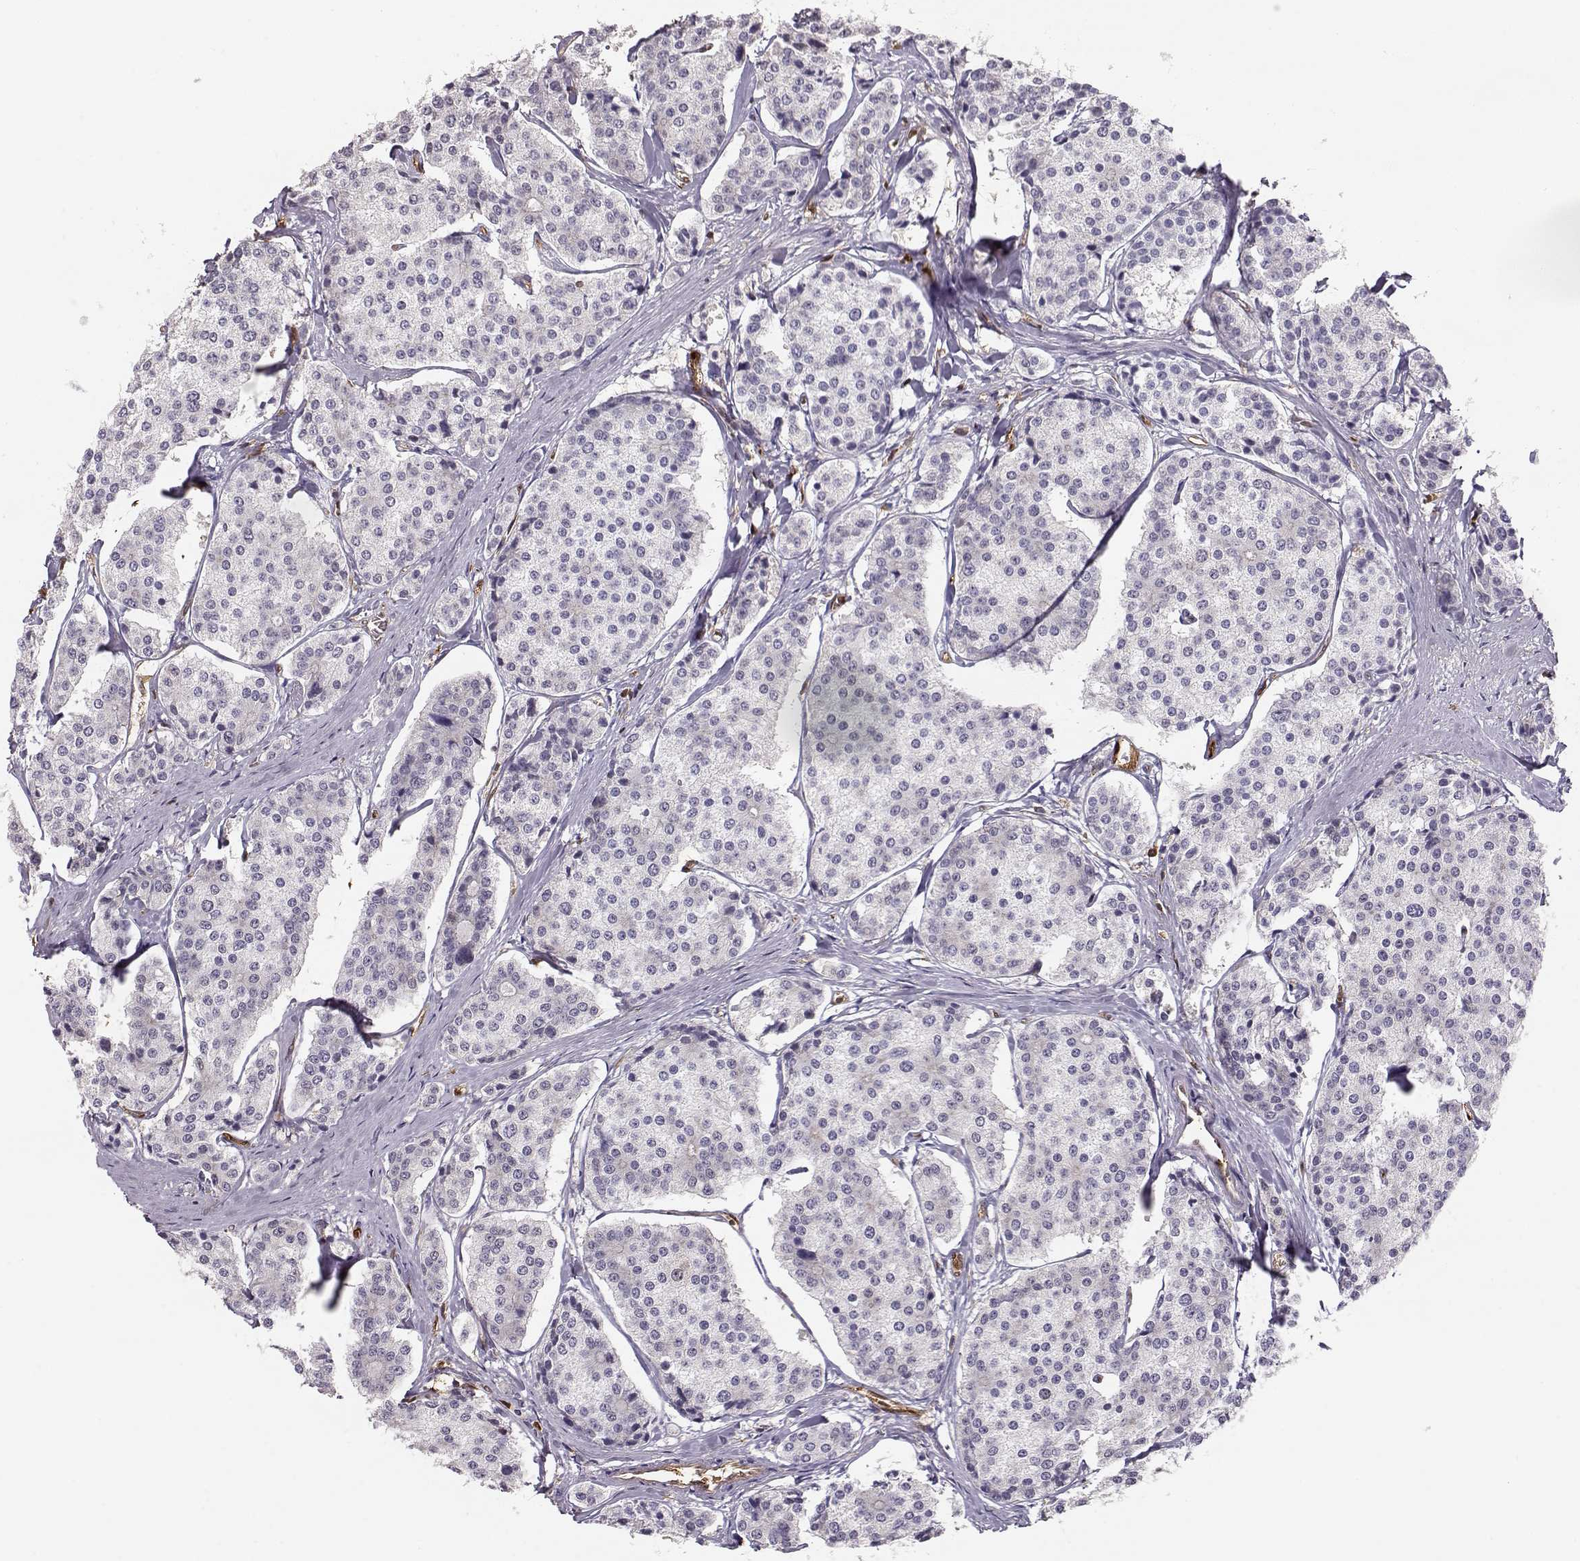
{"staining": {"intensity": "negative", "quantity": "none", "location": "none"}, "tissue": "carcinoid", "cell_type": "Tumor cells", "image_type": "cancer", "snomed": [{"axis": "morphology", "description": "Carcinoid, malignant, NOS"}, {"axis": "topography", "description": "Small intestine"}], "caption": "Immunohistochemistry micrograph of malignant carcinoid stained for a protein (brown), which demonstrates no expression in tumor cells.", "gene": "PNP", "patient": {"sex": "female", "age": 65}}